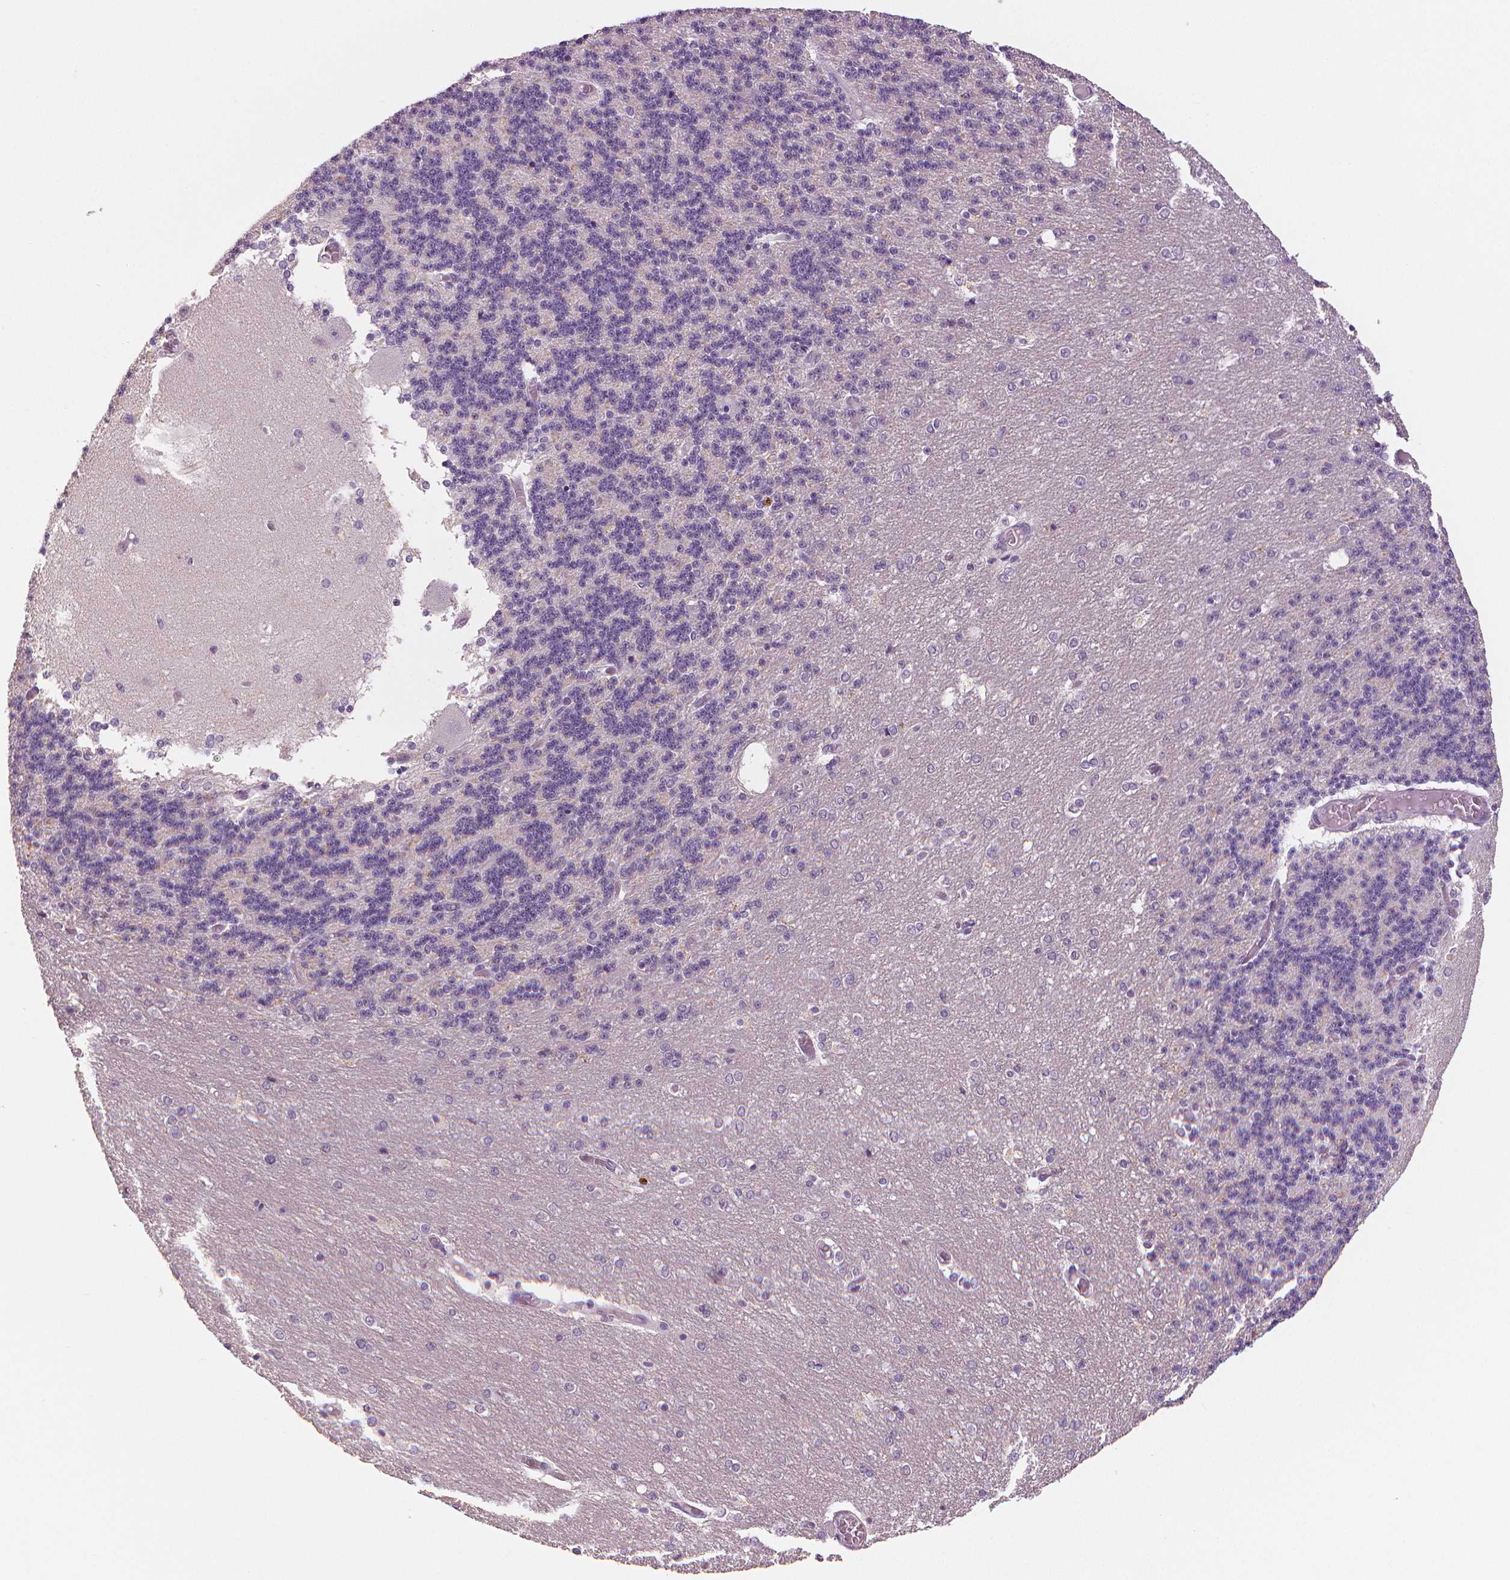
{"staining": {"intensity": "negative", "quantity": "none", "location": "none"}, "tissue": "cerebellum", "cell_type": "Cells in granular layer", "image_type": "normal", "snomed": [{"axis": "morphology", "description": "Normal tissue, NOS"}, {"axis": "topography", "description": "Cerebellum"}], "caption": "DAB (3,3'-diaminobenzidine) immunohistochemical staining of benign cerebellum demonstrates no significant staining in cells in granular layer. The staining is performed using DAB brown chromogen with nuclei counter-stained in using hematoxylin.", "gene": "MKI67", "patient": {"sex": "female", "age": 54}}